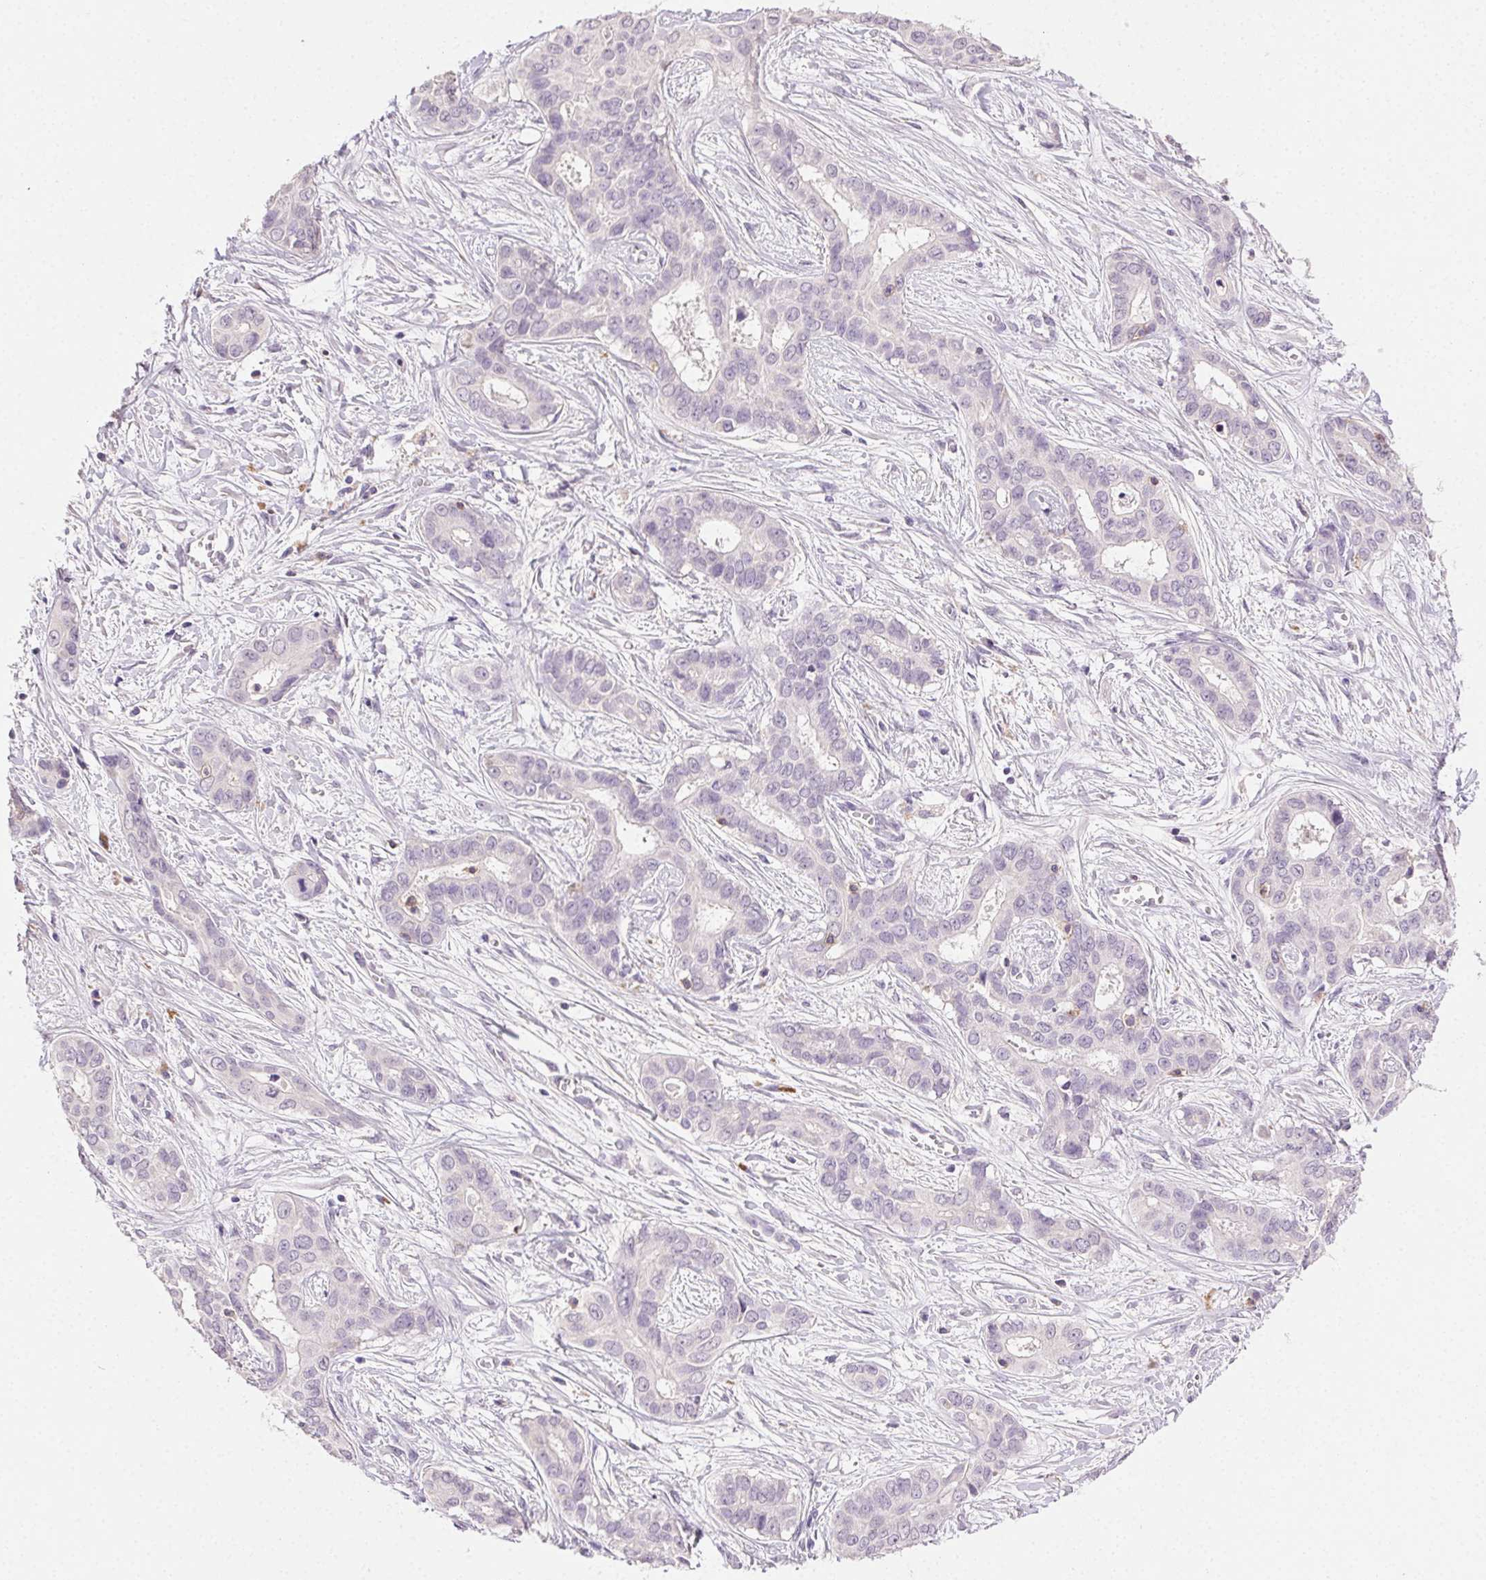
{"staining": {"intensity": "negative", "quantity": "none", "location": "none"}, "tissue": "liver cancer", "cell_type": "Tumor cells", "image_type": "cancer", "snomed": [{"axis": "morphology", "description": "Cholangiocarcinoma"}, {"axis": "topography", "description": "Liver"}], "caption": "Immunohistochemical staining of human liver cancer displays no significant positivity in tumor cells.", "gene": "AKAP5", "patient": {"sex": "female", "age": 65}}